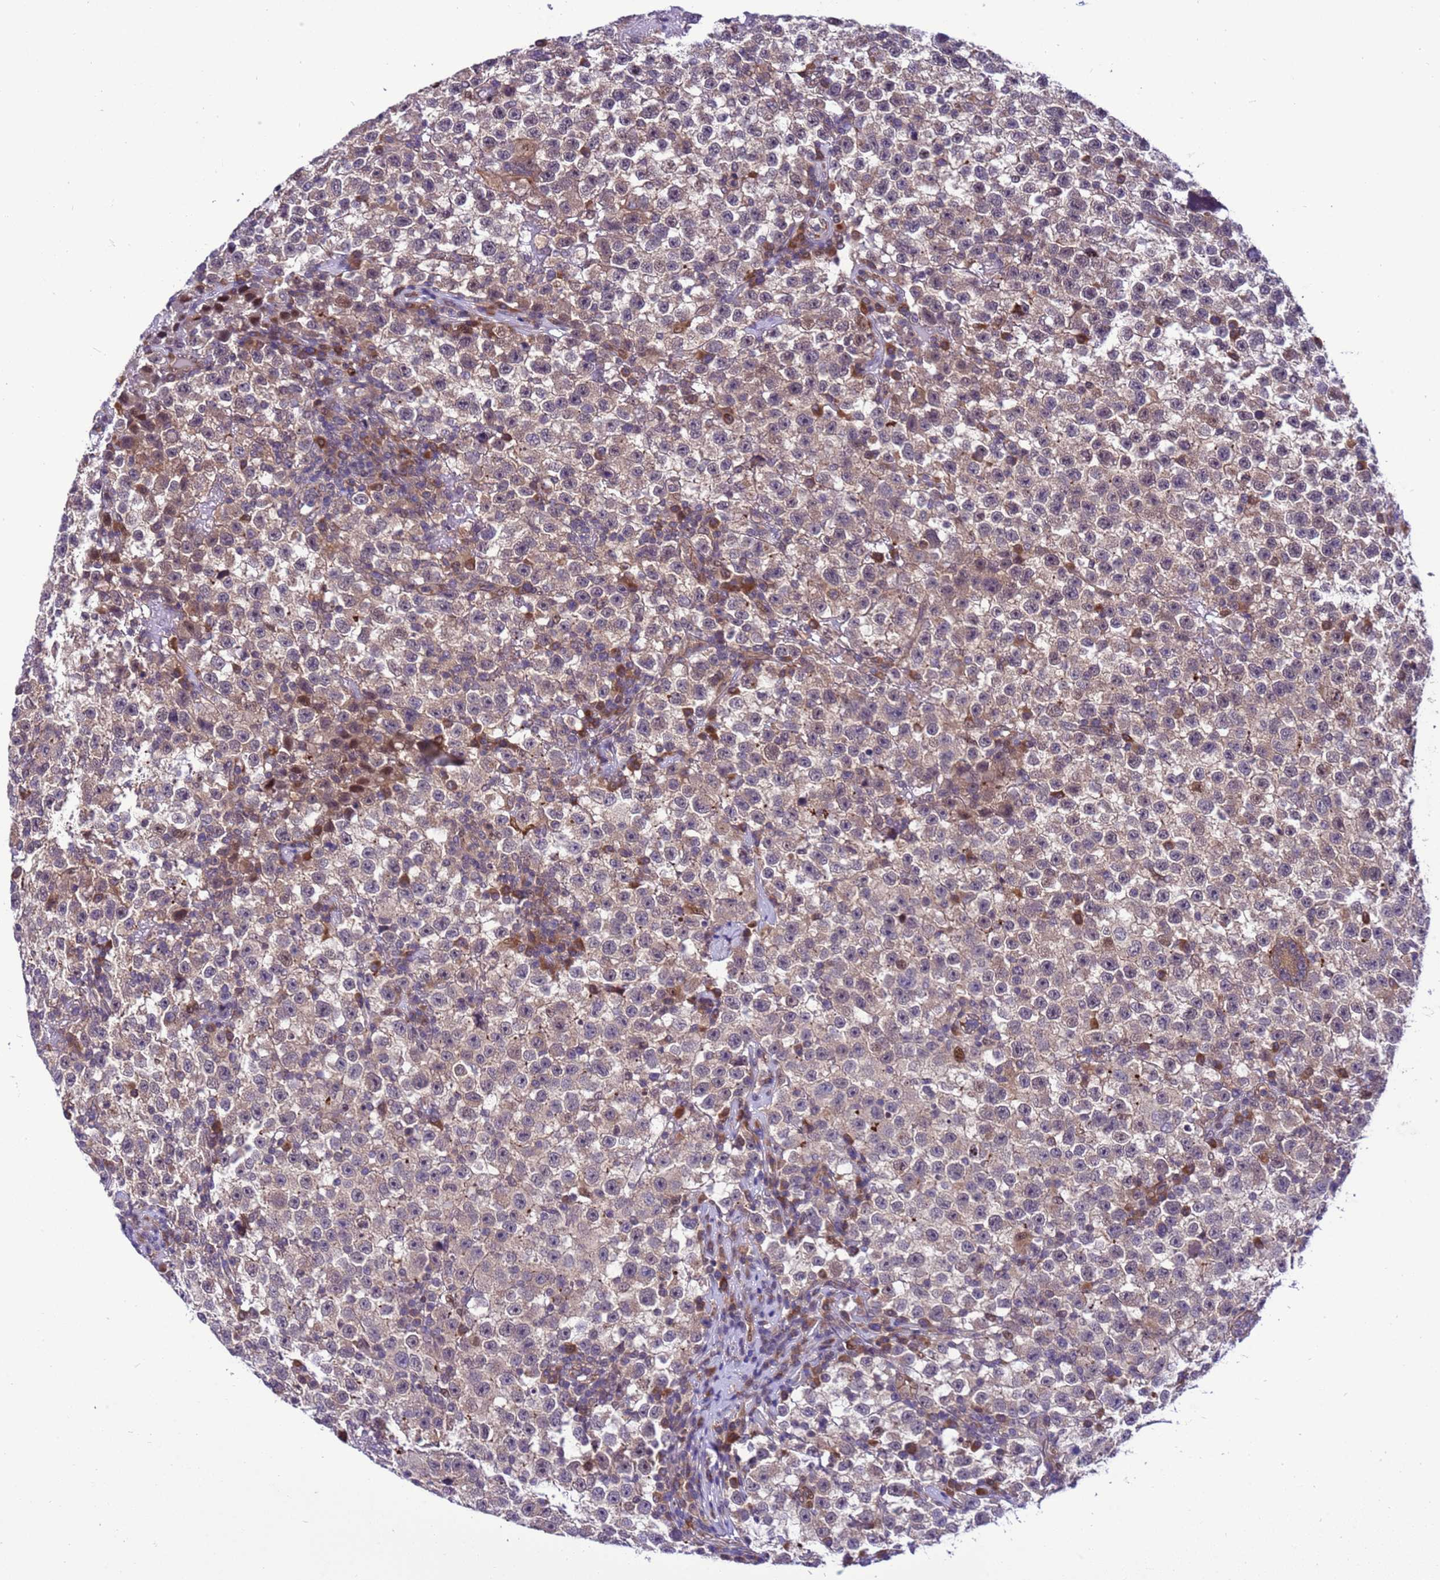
{"staining": {"intensity": "weak", "quantity": "25%-75%", "location": "cytoplasmic/membranous"}, "tissue": "testis cancer", "cell_type": "Tumor cells", "image_type": "cancer", "snomed": [{"axis": "morphology", "description": "Seminoma, NOS"}, {"axis": "topography", "description": "Testis"}], "caption": "Immunohistochemical staining of human testis seminoma displays weak cytoplasmic/membranous protein staining in approximately 25%-75% of tumor cells.", "gene": "RASD1", "patient": {"sex": "male", "age": 22}}